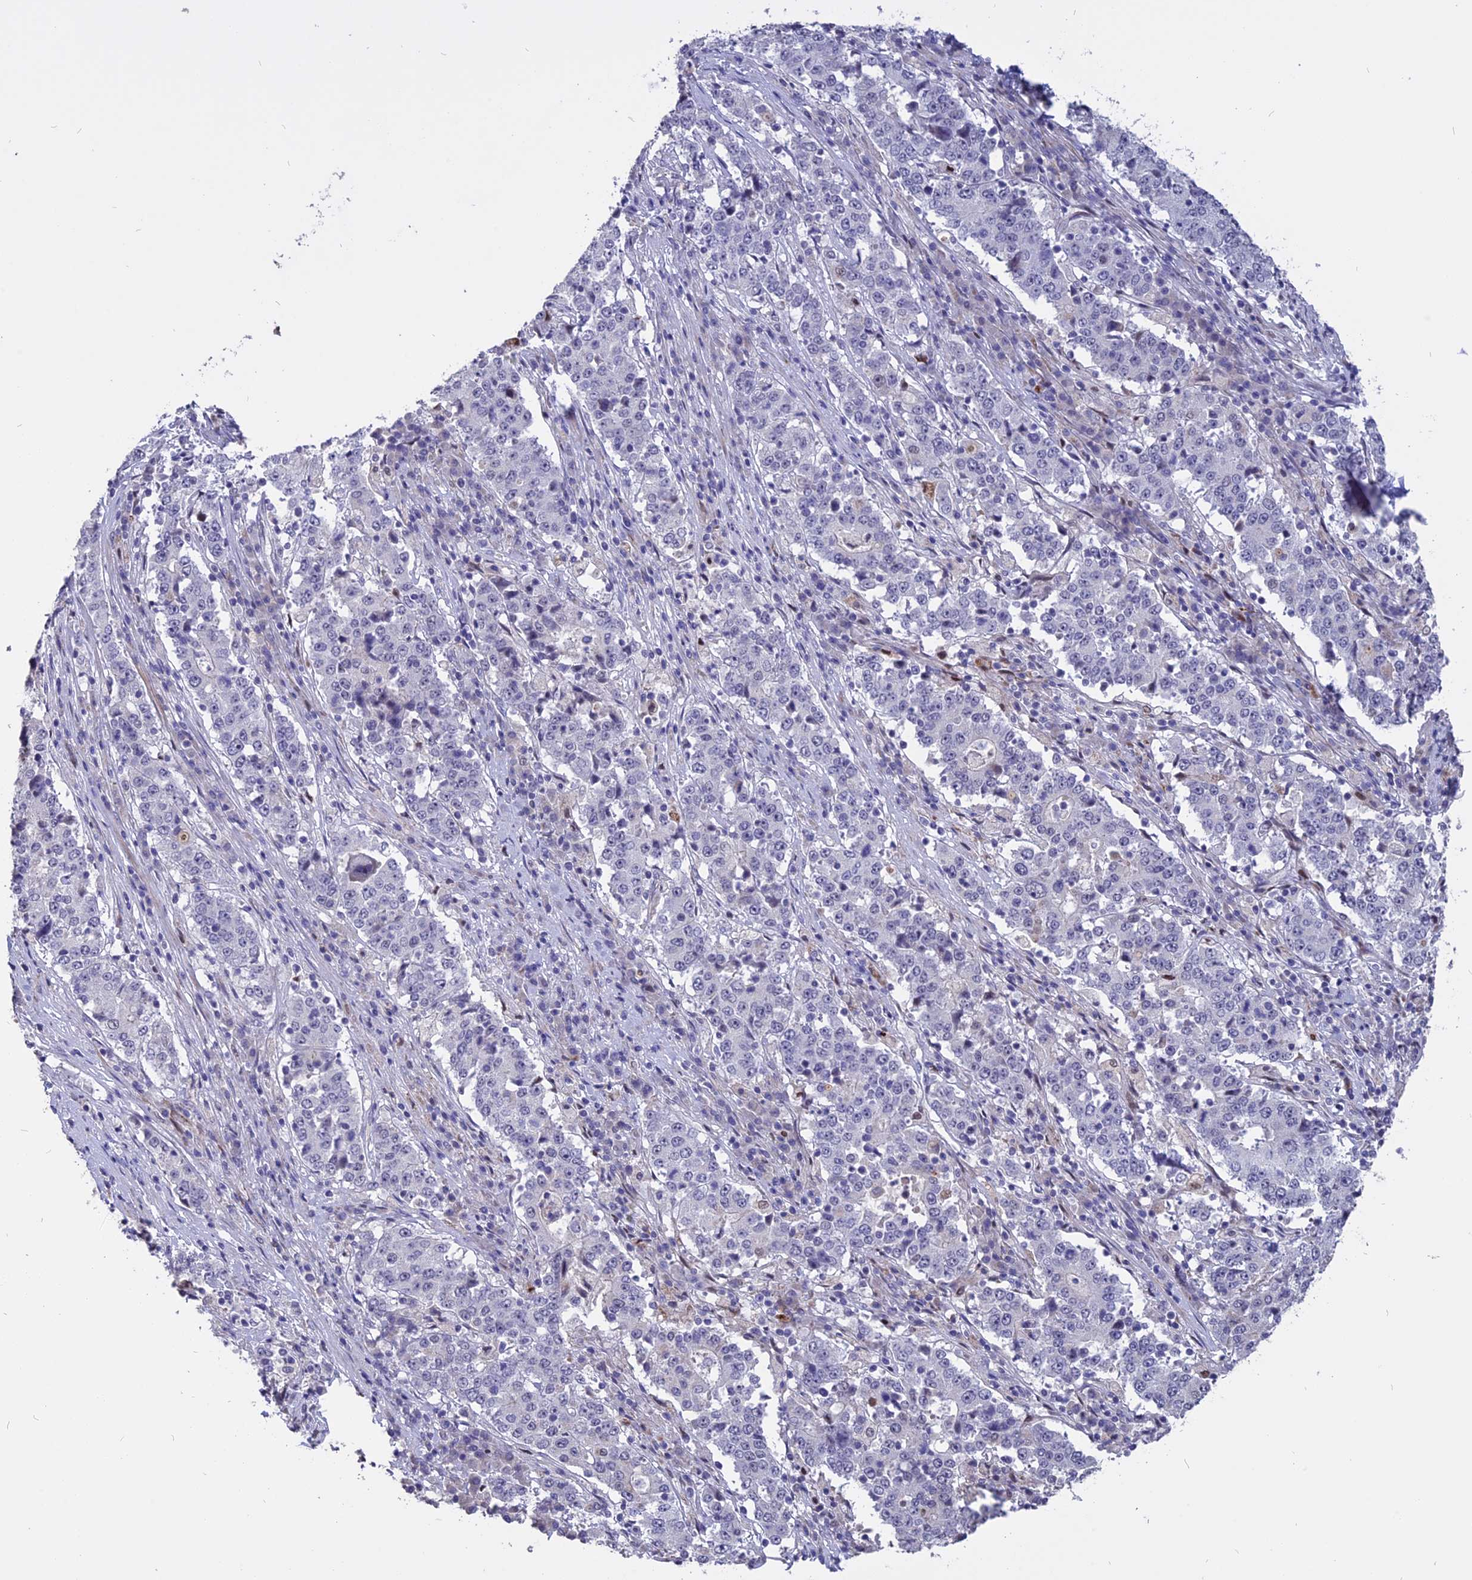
{"staining": {"intensity": "negative", "quantity": "none", "location": "none"}, "tissue": "stomach cancer", "cell_type": "Tumor cells", "image_type": "cancer", "snomed": [{"axis": "morphology", "description": "Adenocarcinoma, NOS"}, {"axis": "topography", "description": "Stomach"}], "caption": "The histopathology image exhibits no significant expression in tumor cells of stomach cancer.", "gene": "TMEM263", "patient": {"sex": "male", "age": 59}}